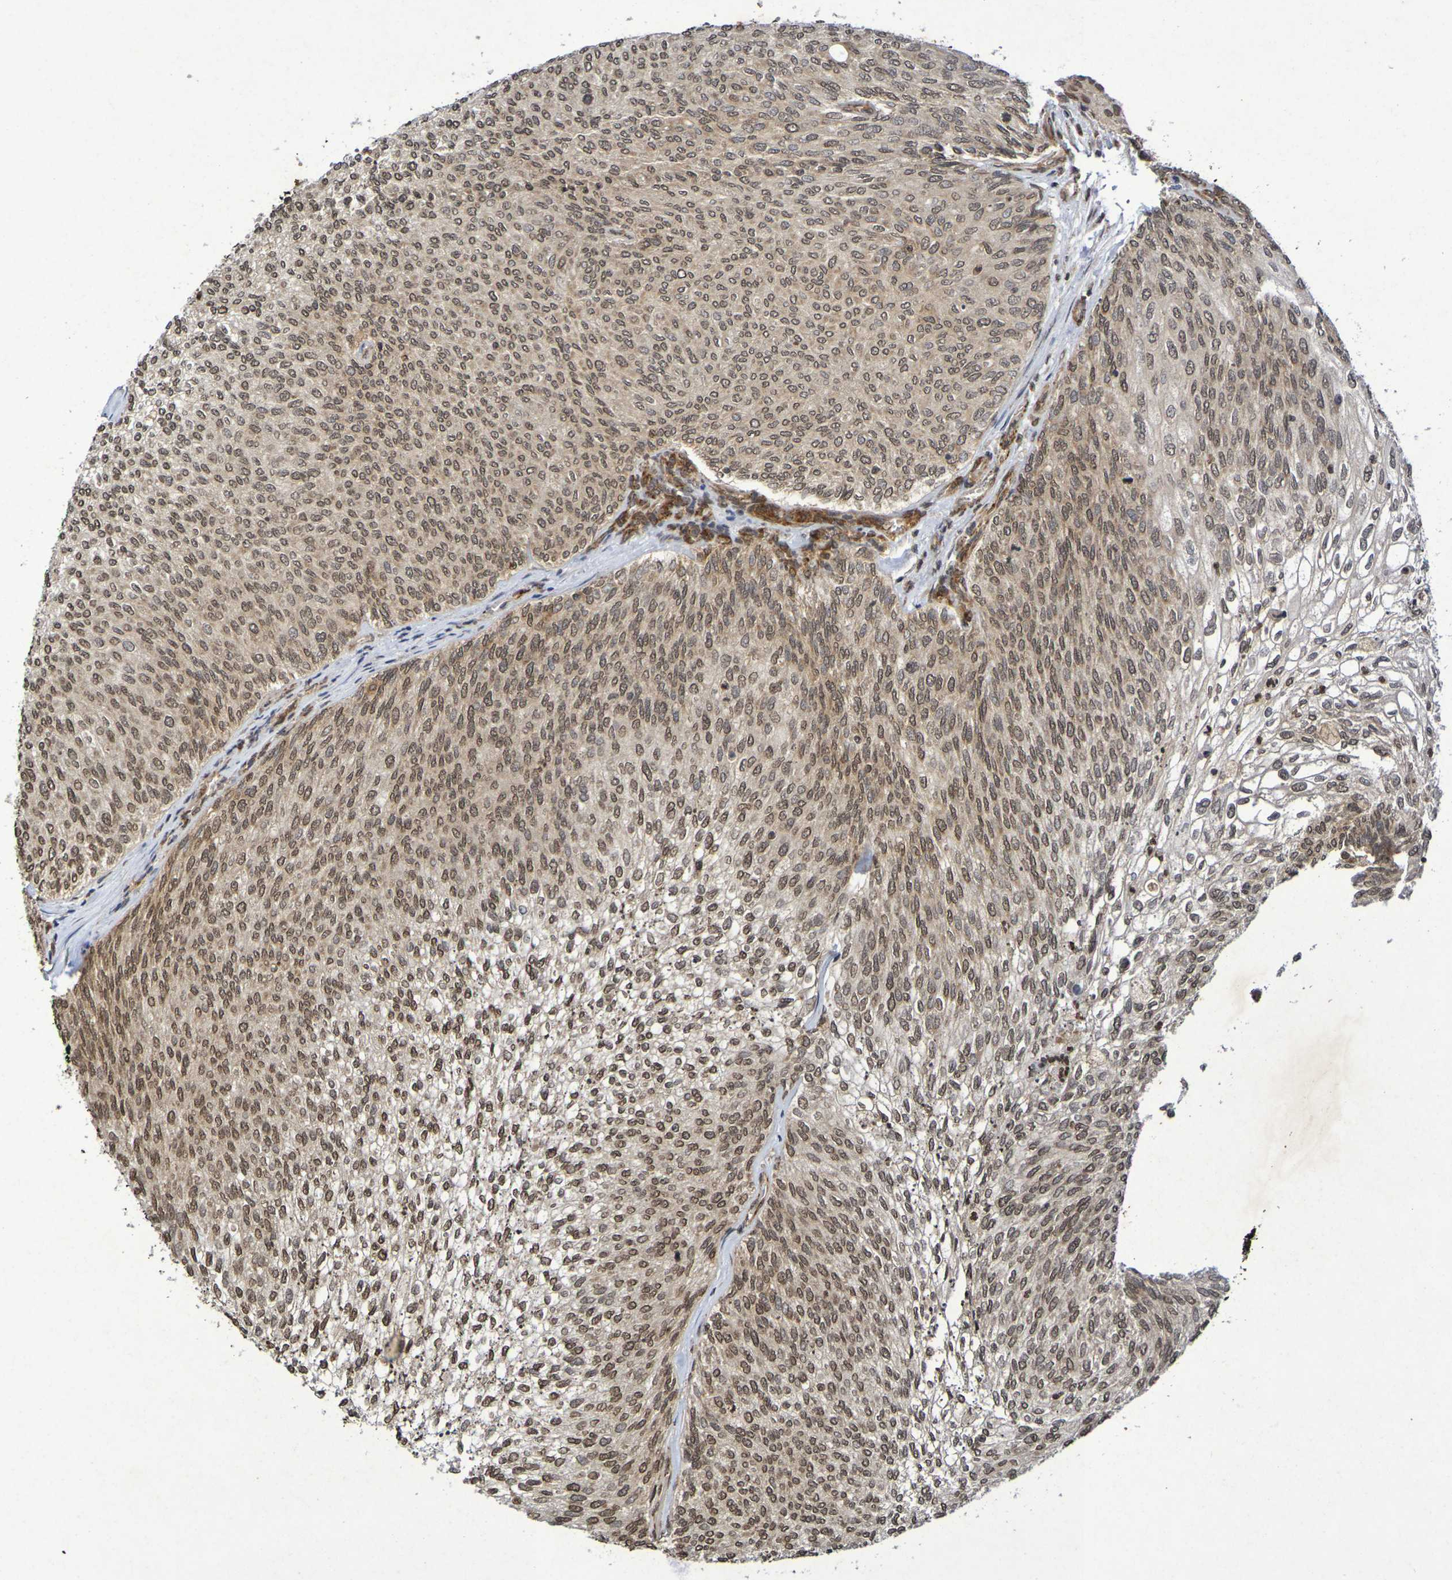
{"staining": {"intensity": "moderate", "quantity": ">75%", "location": "cytoplasmic/membranous,nuclear"}, "tissue": "urothelial cancer", "cell_type": "Tumor cells", "image_type": "cancer", "snomed": [{"axis": "morphology", "description": "Urothelial carcinoma, Low grade"}, {"axis": "topography", "description": "Urinary bladder"}], "caption": "Protein staining of urothelial cancer tissue reveals moderate cytoplasmic/membranous and nuclear staining in approximately >75% of tumor cells.", "gene": "GUCY1A2", "patient": {"sex": "female", "age": 79}}